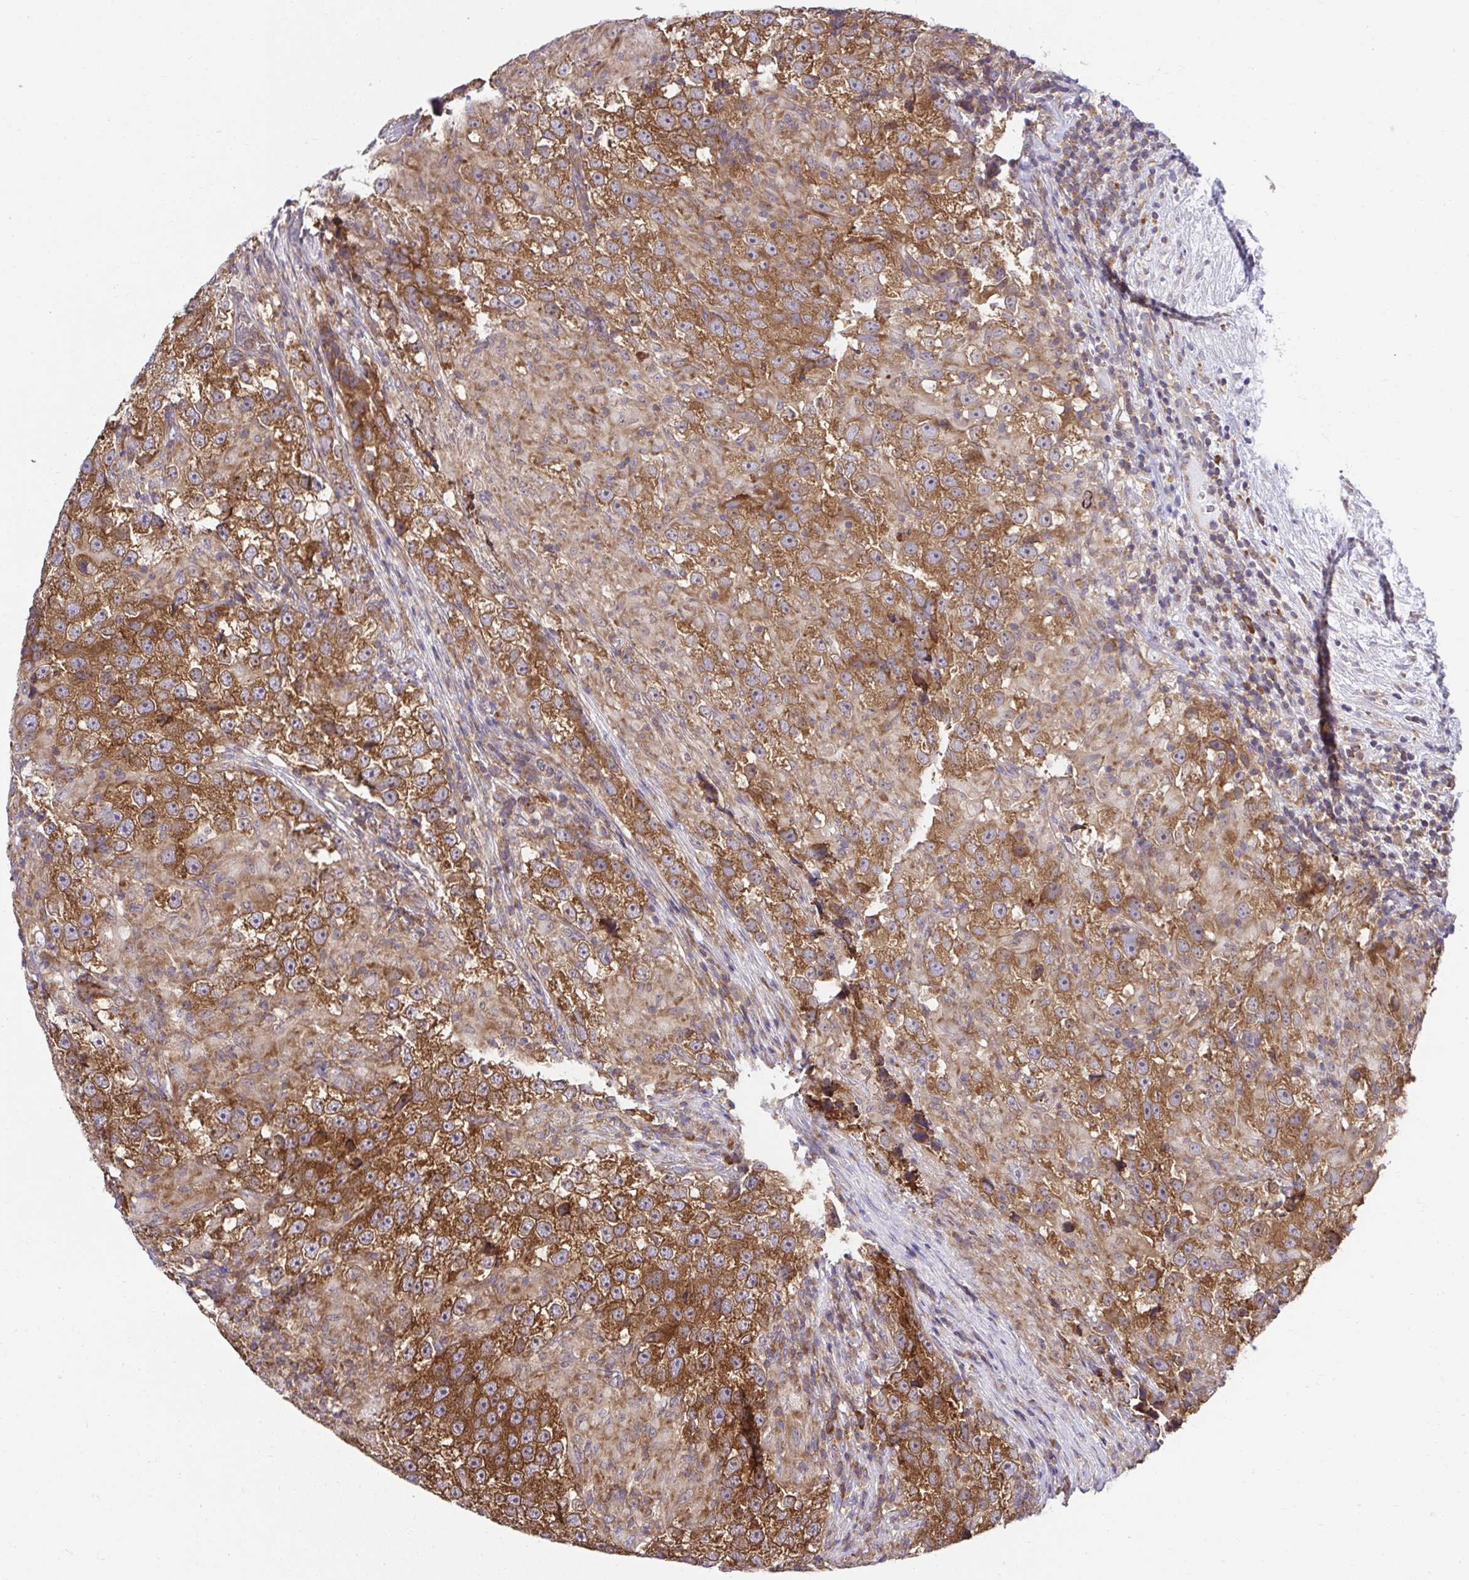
{"staining": {"intensity": "strong", "quantity": ">75%", "location": "cytoplasmic/membranous"}, "tissue": "testis cancer", "cell_type": "Tumor cells", "image_type": "cancer", "snomed": [{"axis": "morphology", "description": "Seminoma, NOS"}, {"axis": "topography", "description": "Testis"}], "caption": "Testis seminoma was stained to show a protein in brown. There is high levels of strong cytoplasmic/membranous staining in approximately >75% of tumor cells.", "gene": "RPS7", "patient": {"sex": "male", "age": 46}}